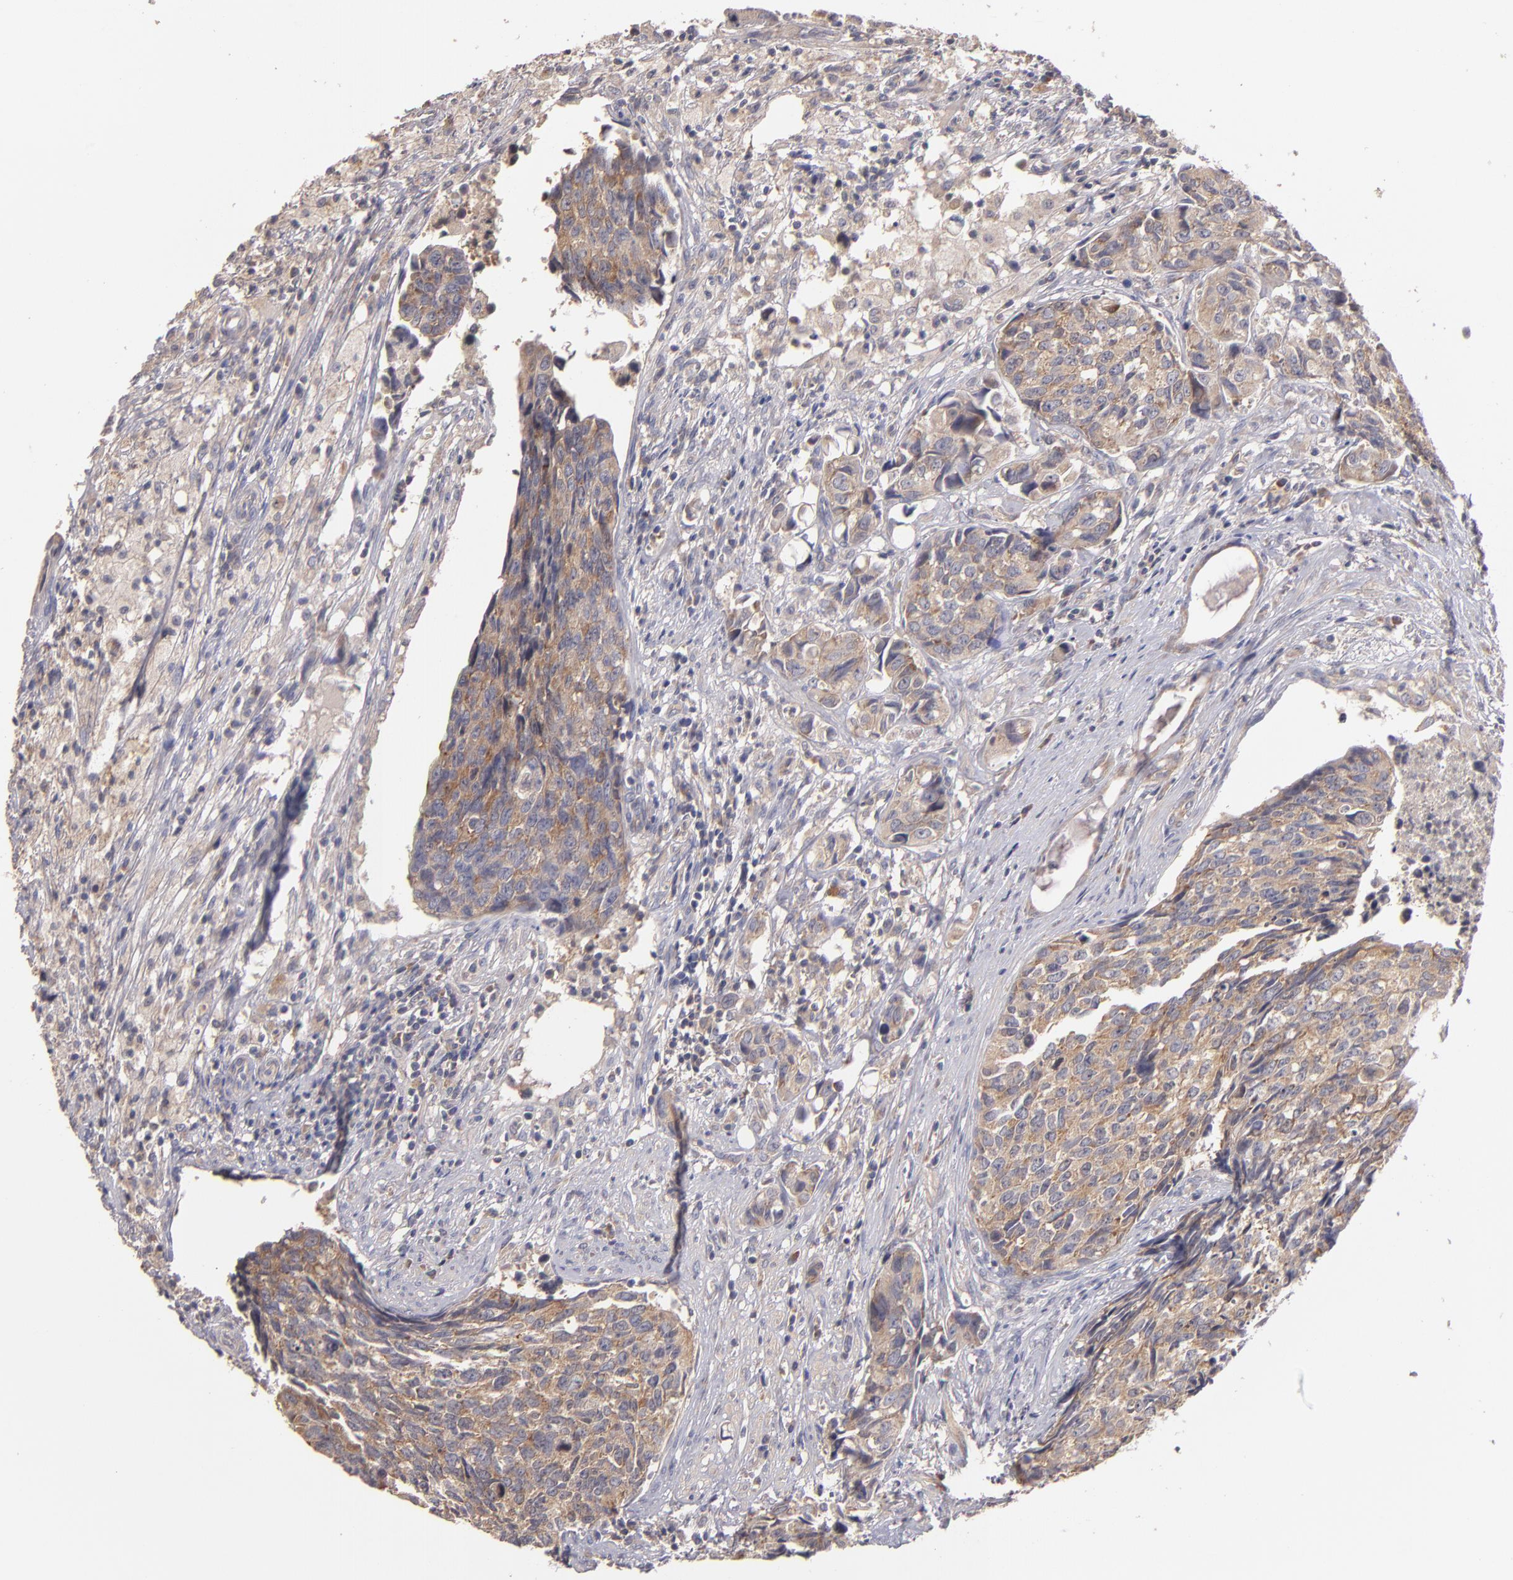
{"staining": {"intensity": "moderate", "quantity": ">75%", "location": "cytoplasmic/membranous"}, "tissue": "urothelial cancer", "cell_type": "Tumor cells", "image_type": "cancer", "snomed": [{"axis": "morphology", "description": "Urothelial carcinoma, High grade"}, {"axis": "topography", "description": "Urinary bladder"}], "caption": "Protein expression analysis of urothelial cancer displays moderate cytoplasmic/membranous expression in about >75% of tumor cells.", "gene": "UPF3B", "patient": {"sex": "male", "age": 81}}